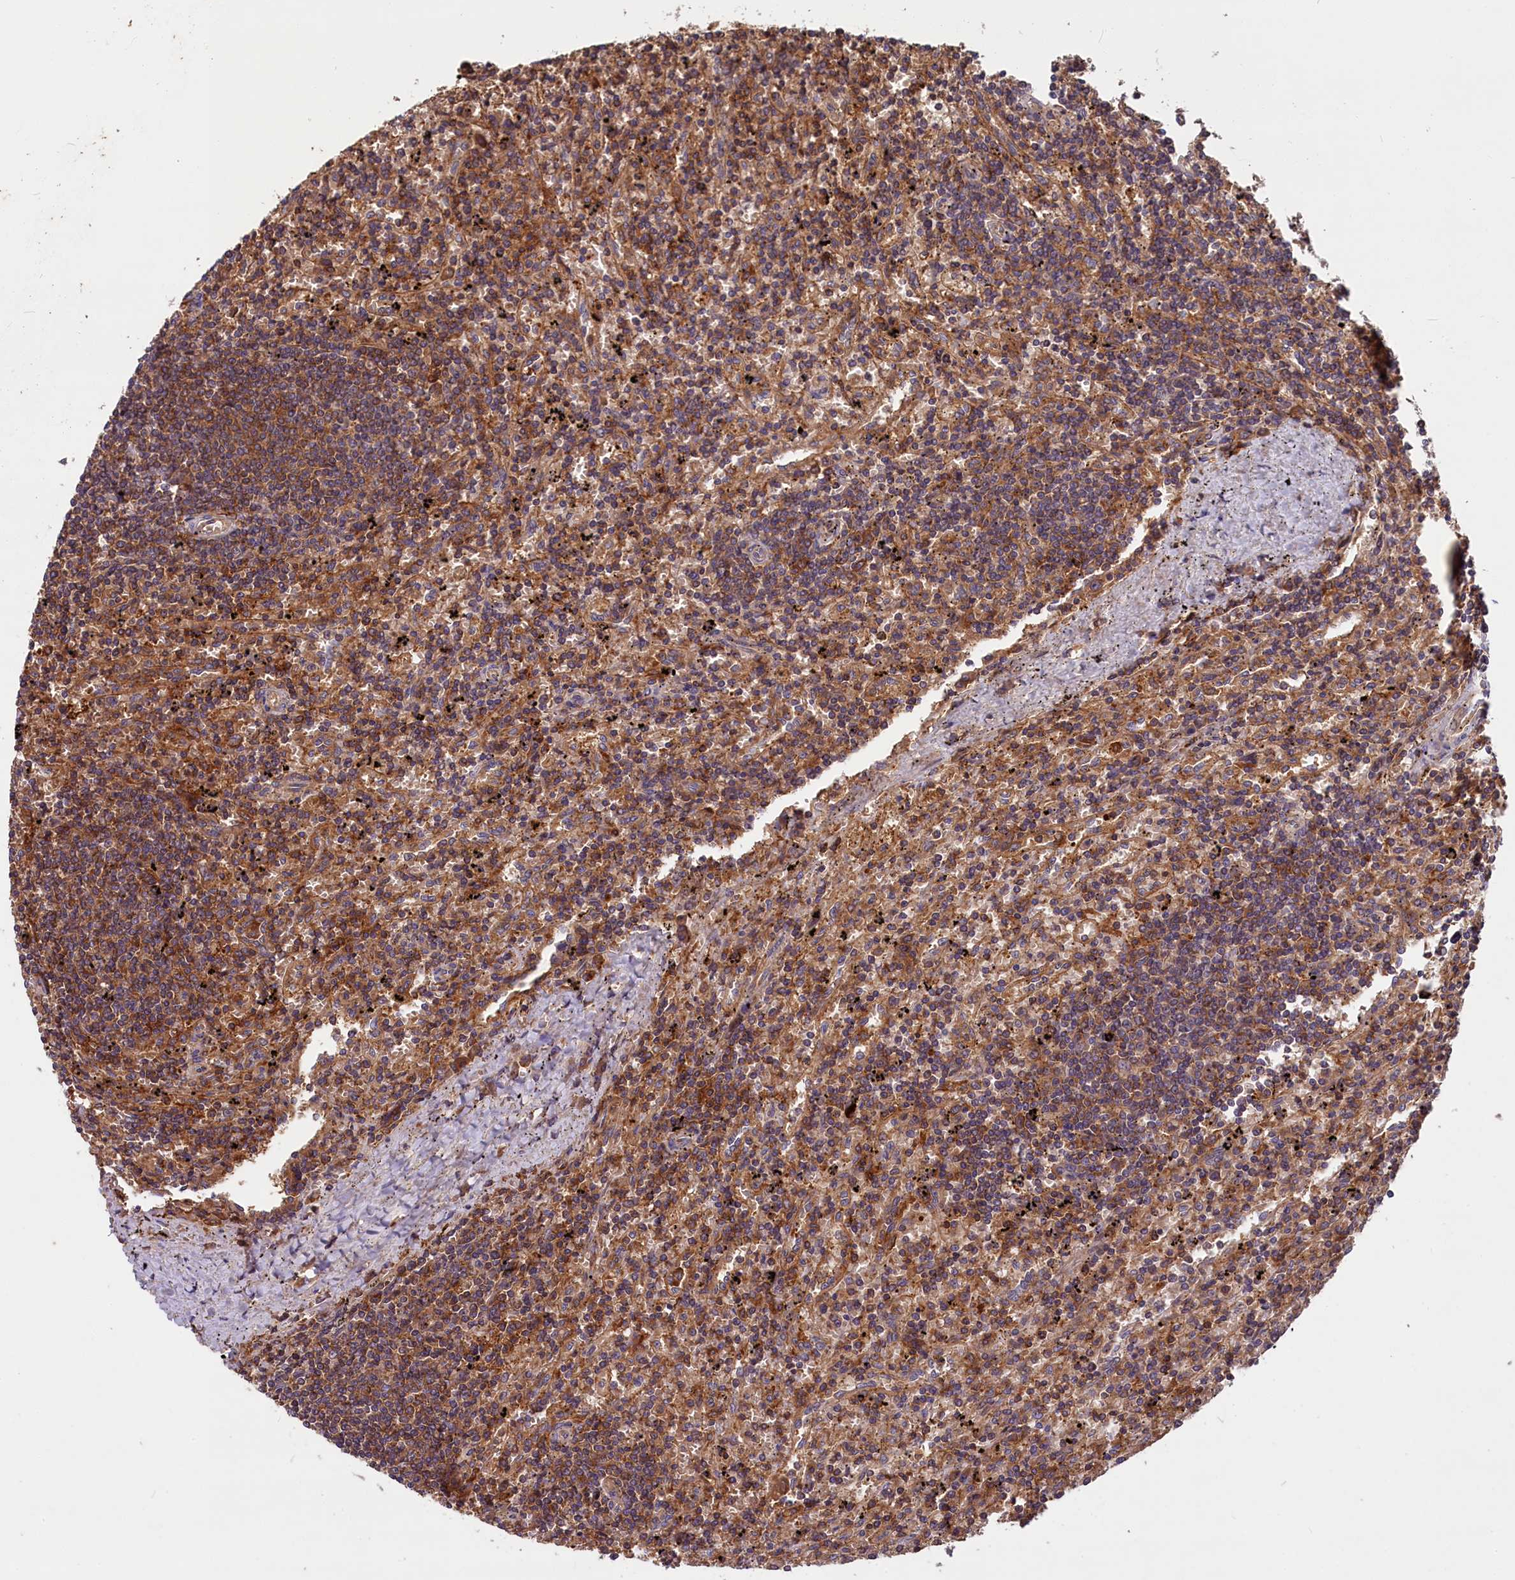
{"staining": {"intensity": "moderate", "quantity": "25%-75%", "location": "cytoplasmic/membranous"}, "tissue": "lymphoma", "cell_type": "Tumor cells", "image_type": "cancer", "snomed": [{"axis": "morphology", "description": "Malignant lymphoma, non-Hodgkin's type, Low grade"}, {"axis": "topography", "description": "Spleen"}], "caption": "Low-grade malignant lymphoma, non-Hodgkin's type was stained to show a protein in brown. There is medium levels of moderate cytoplasmic/membranous staining in approximately 25%-75% of tumor cells. Nuclei are stained in blue.", "gene": "MYO9B", "patient": {"sex": "male", "age": 76}}